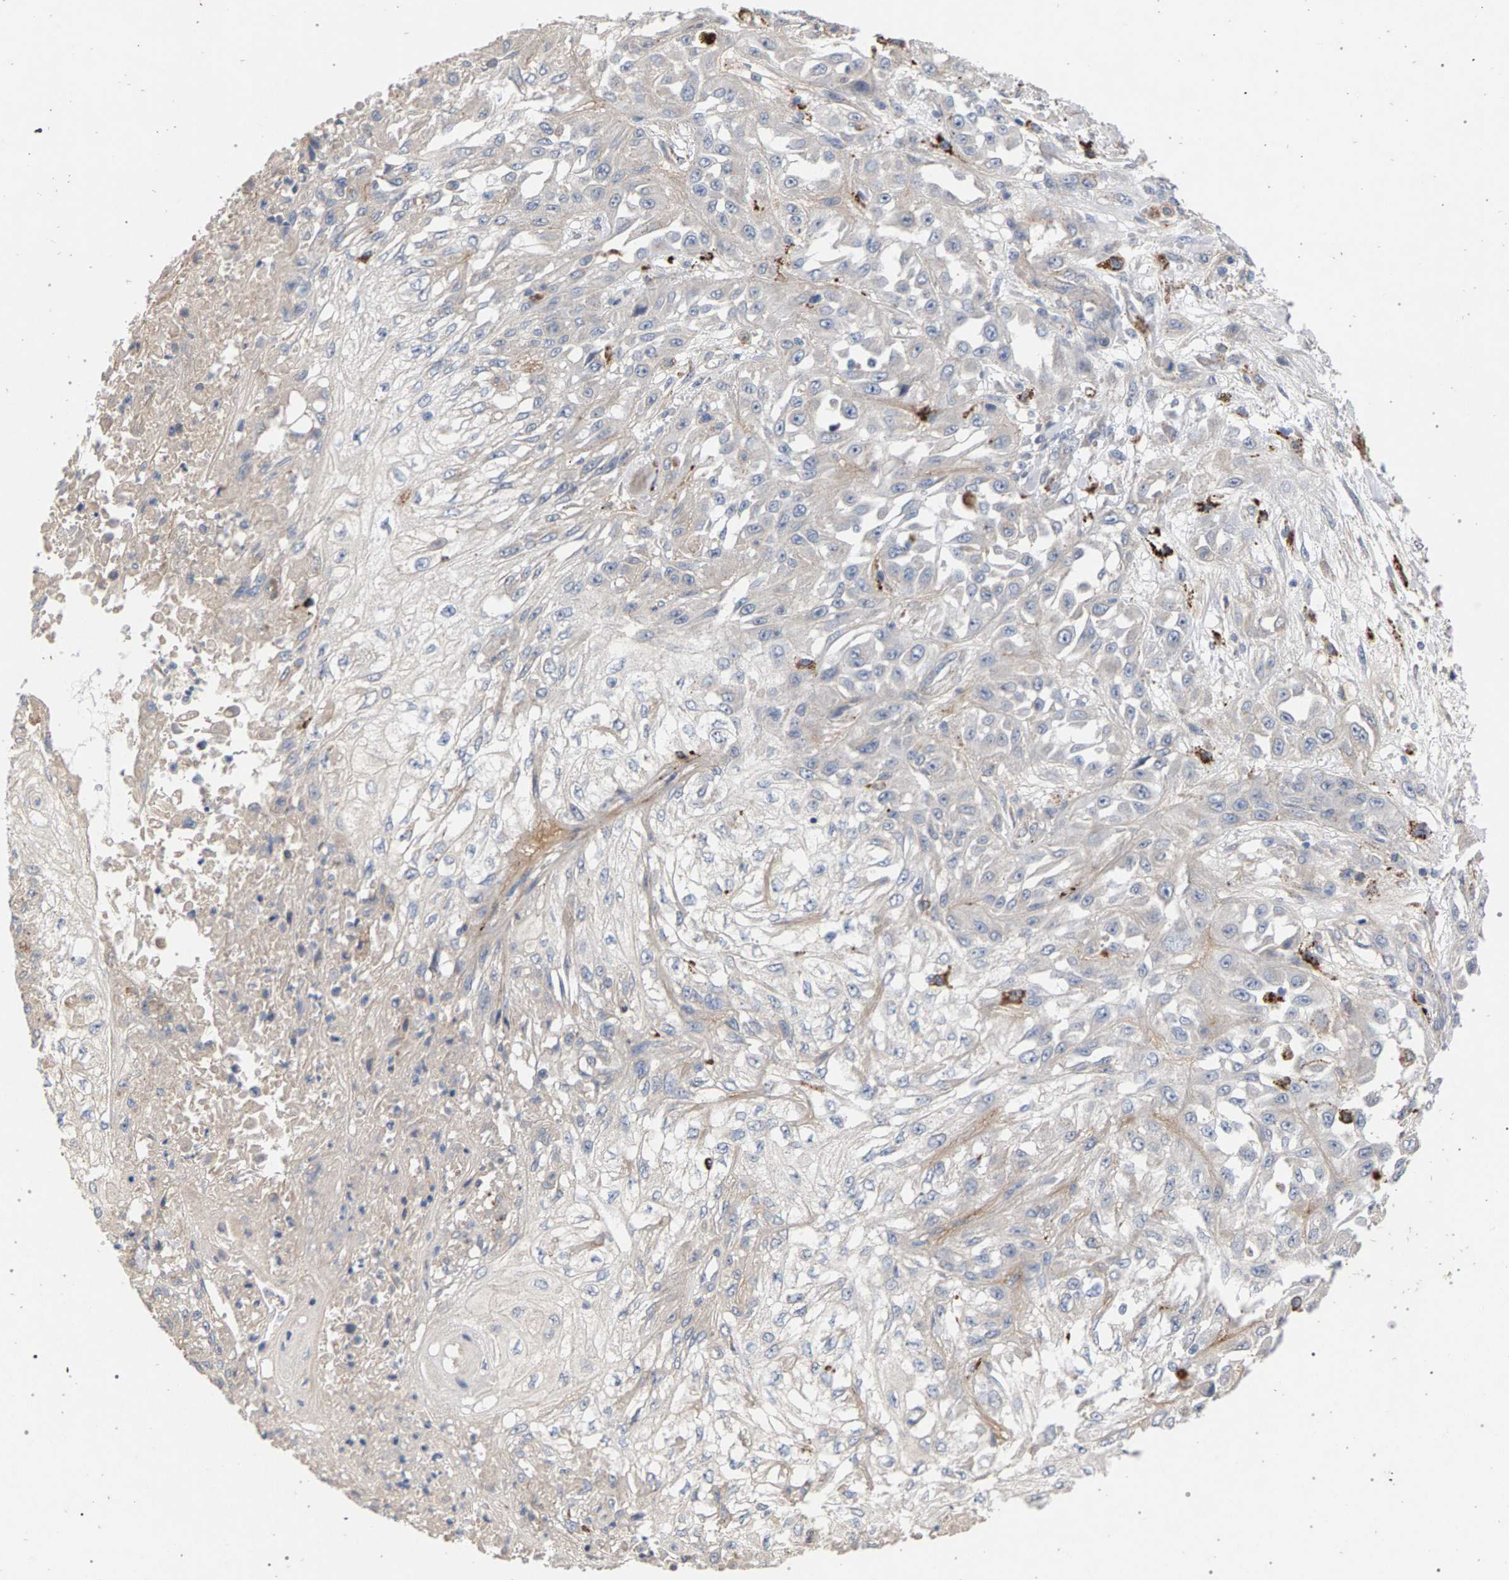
{"staining": {"intensity": "negative", "quantity": "none", "location": "none"}, "tissue": "skin cancer", "cell_type": "Tumor cells", "image_type": "cancer", "snomed": [{"axis": "morphology", "description": "Squamous cell carcinoma, NOS"}, {"axis": "morphology", "description": "Squamous cell carcinoma, metastatic, NOS"}, {"axis": "topography", "description": "Skin"}, {"axis": "topography", "description": "Lymph node"}], "caption": "There is no significant staining in tumor cells of skin metastatic squamous cell carcinoma.", "gene": "MAMDC2", "patient": {"sex": "male", "age": 75}}